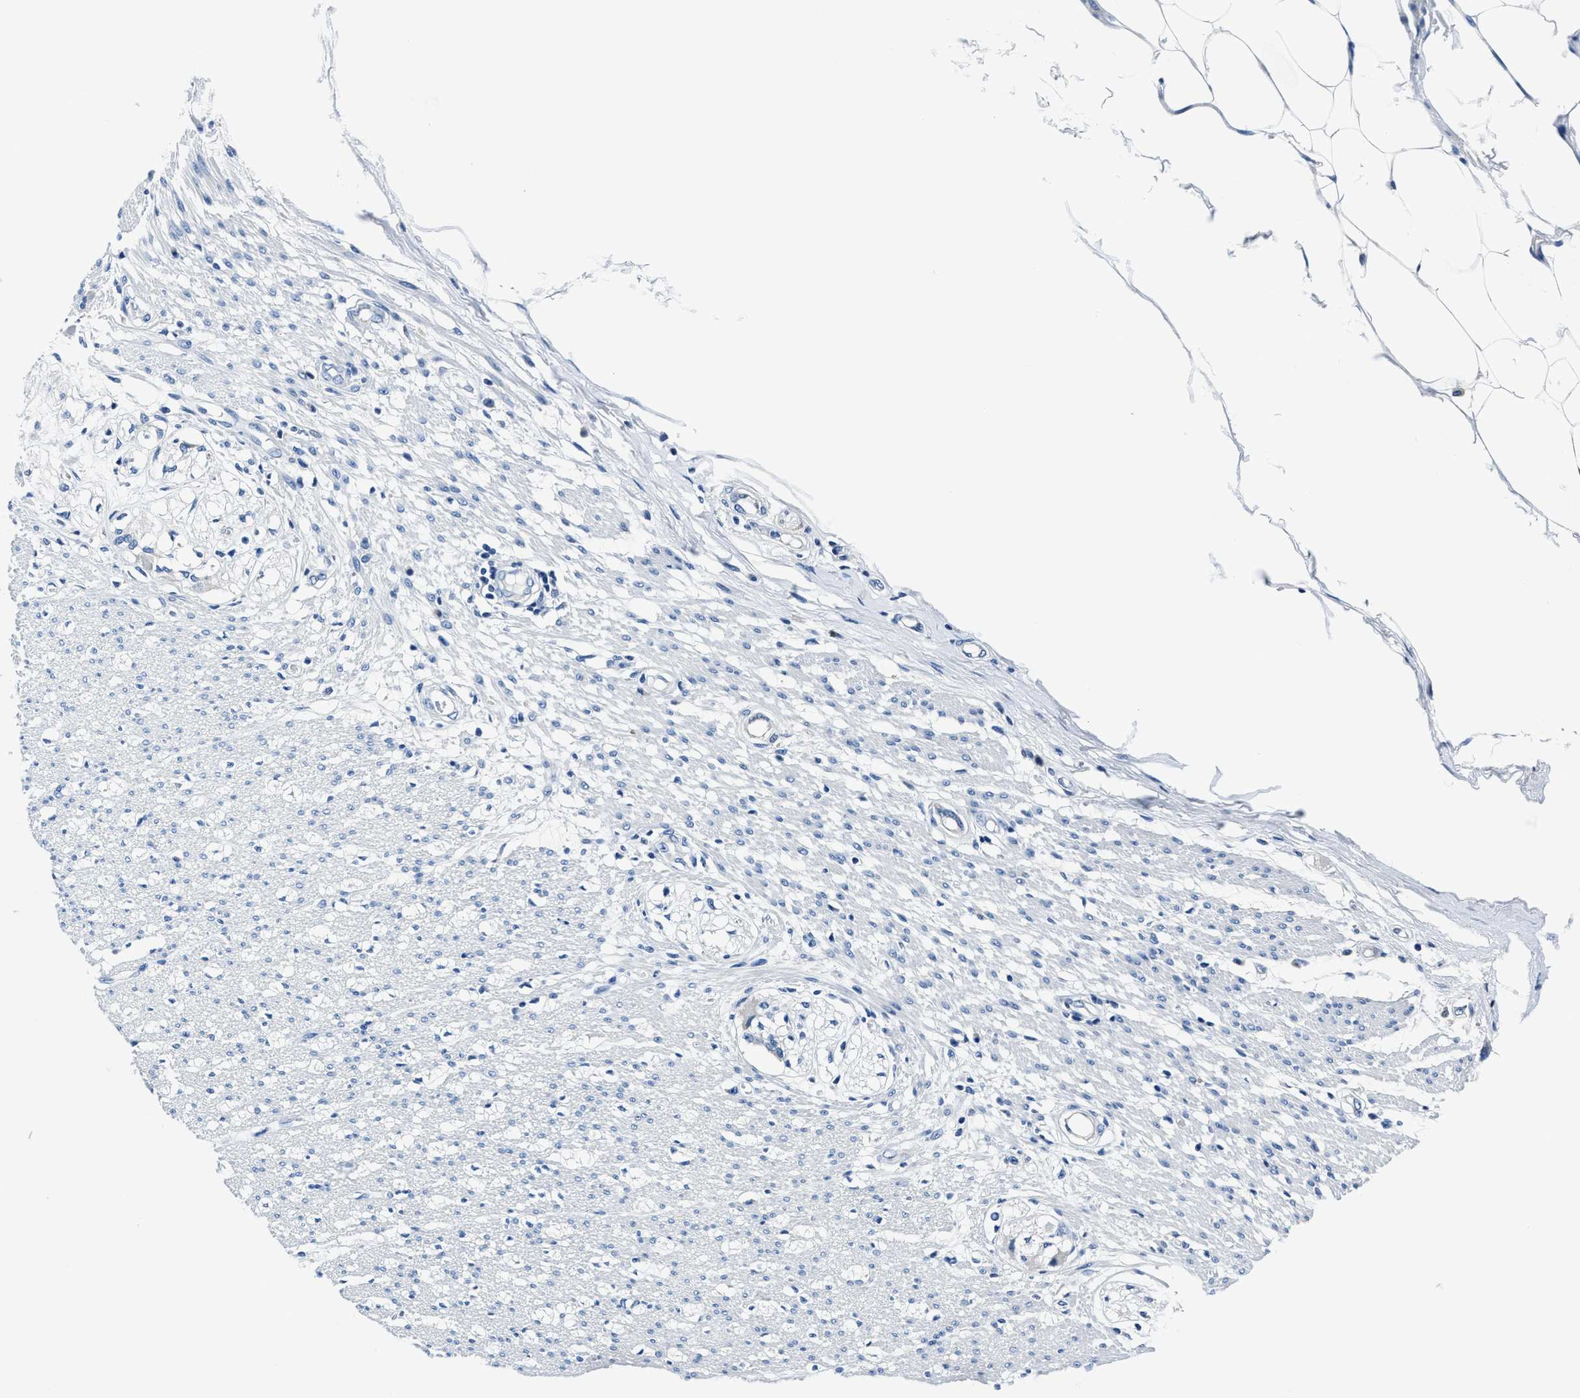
{"staining": {"intensity": "negative", "quantity": "none", "location": "none"}, "tissue": "smooth muscle", "cell_type": "Smooth muscle cells", "image_type": "normal", "snomed": [{"axis": "morphology", "description": "Normal tissue, NOS"}, {"axis": "morphology", "description": "Adenocarcinoma, NOS"}, {"axis": "topography", "description": "Colon"}, {"axis": "topography", "description": "Peripheral nerve tissue"}], "caption": "IHC of unremarkable smooth muscle displays no expression in smooth muscle cells.", "gene": "LMO7", "patient": {"sex": "male", "age": 14}}